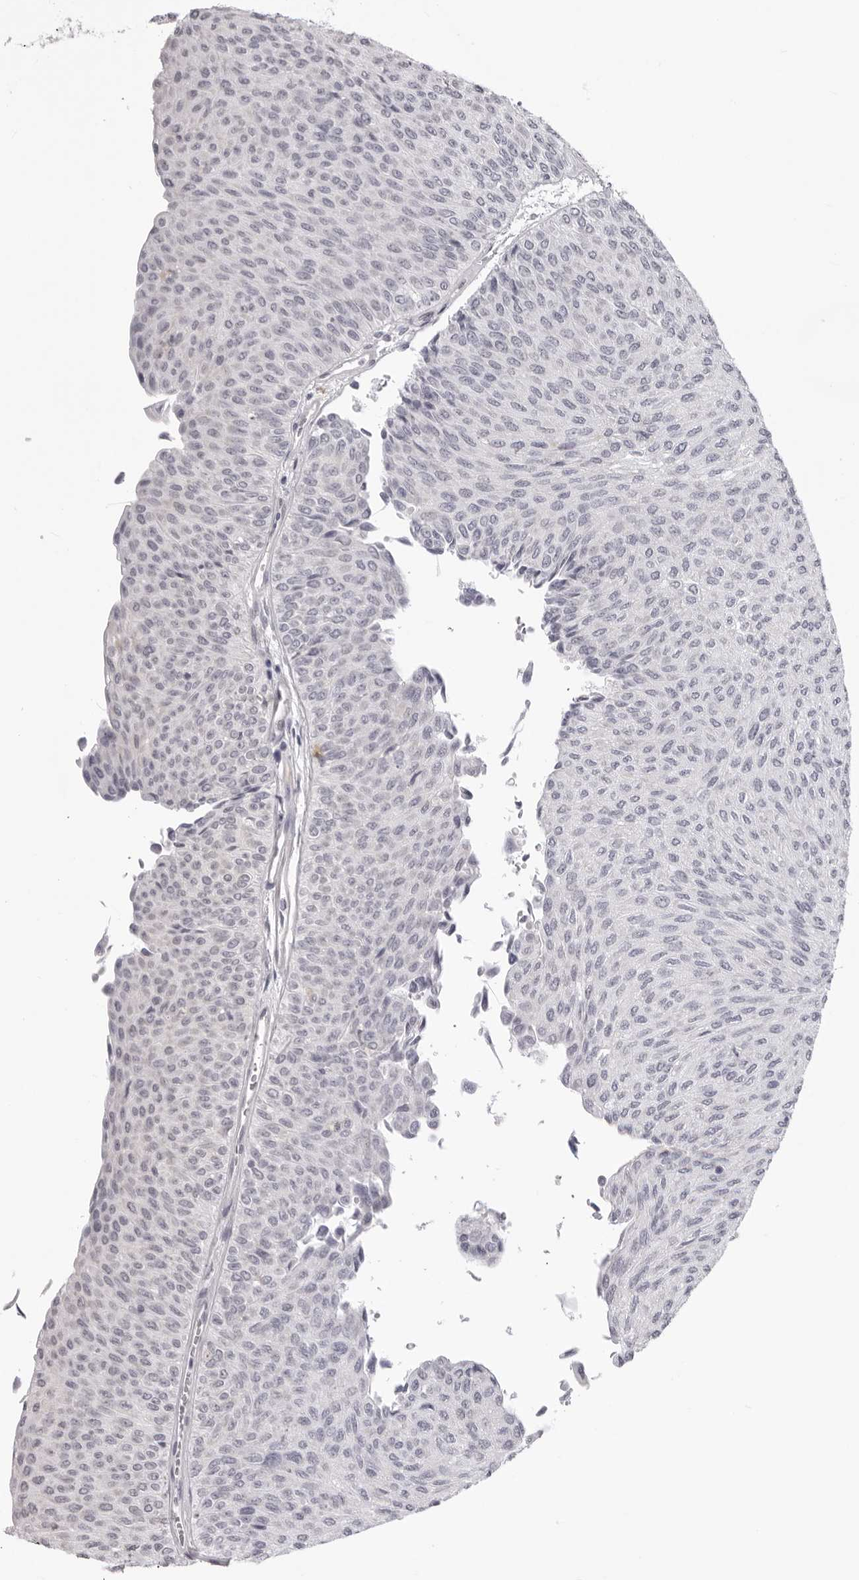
{"staining": {"intensity": "negative", "quantity": "none", "location": "none"}, "tissue": "urothelial cancer", "cell_type": "Tumor cells", "image_type": "cancer", "snomed": [{"axis": "morphology", "description": "Urothelial carcinoma, Low grade"}, {"axis": "topography", "description": "Urinary bladder"}], "caption": "High magnification brightfield microscopy of urothelial carcinoma (low-grade) stained with DAB (brown) and counterstained with hematoxylin (blue): tumor cells show no significant positivity.", "gene": "SUGCT", "patient": {"sex": "male", "age": 78}}